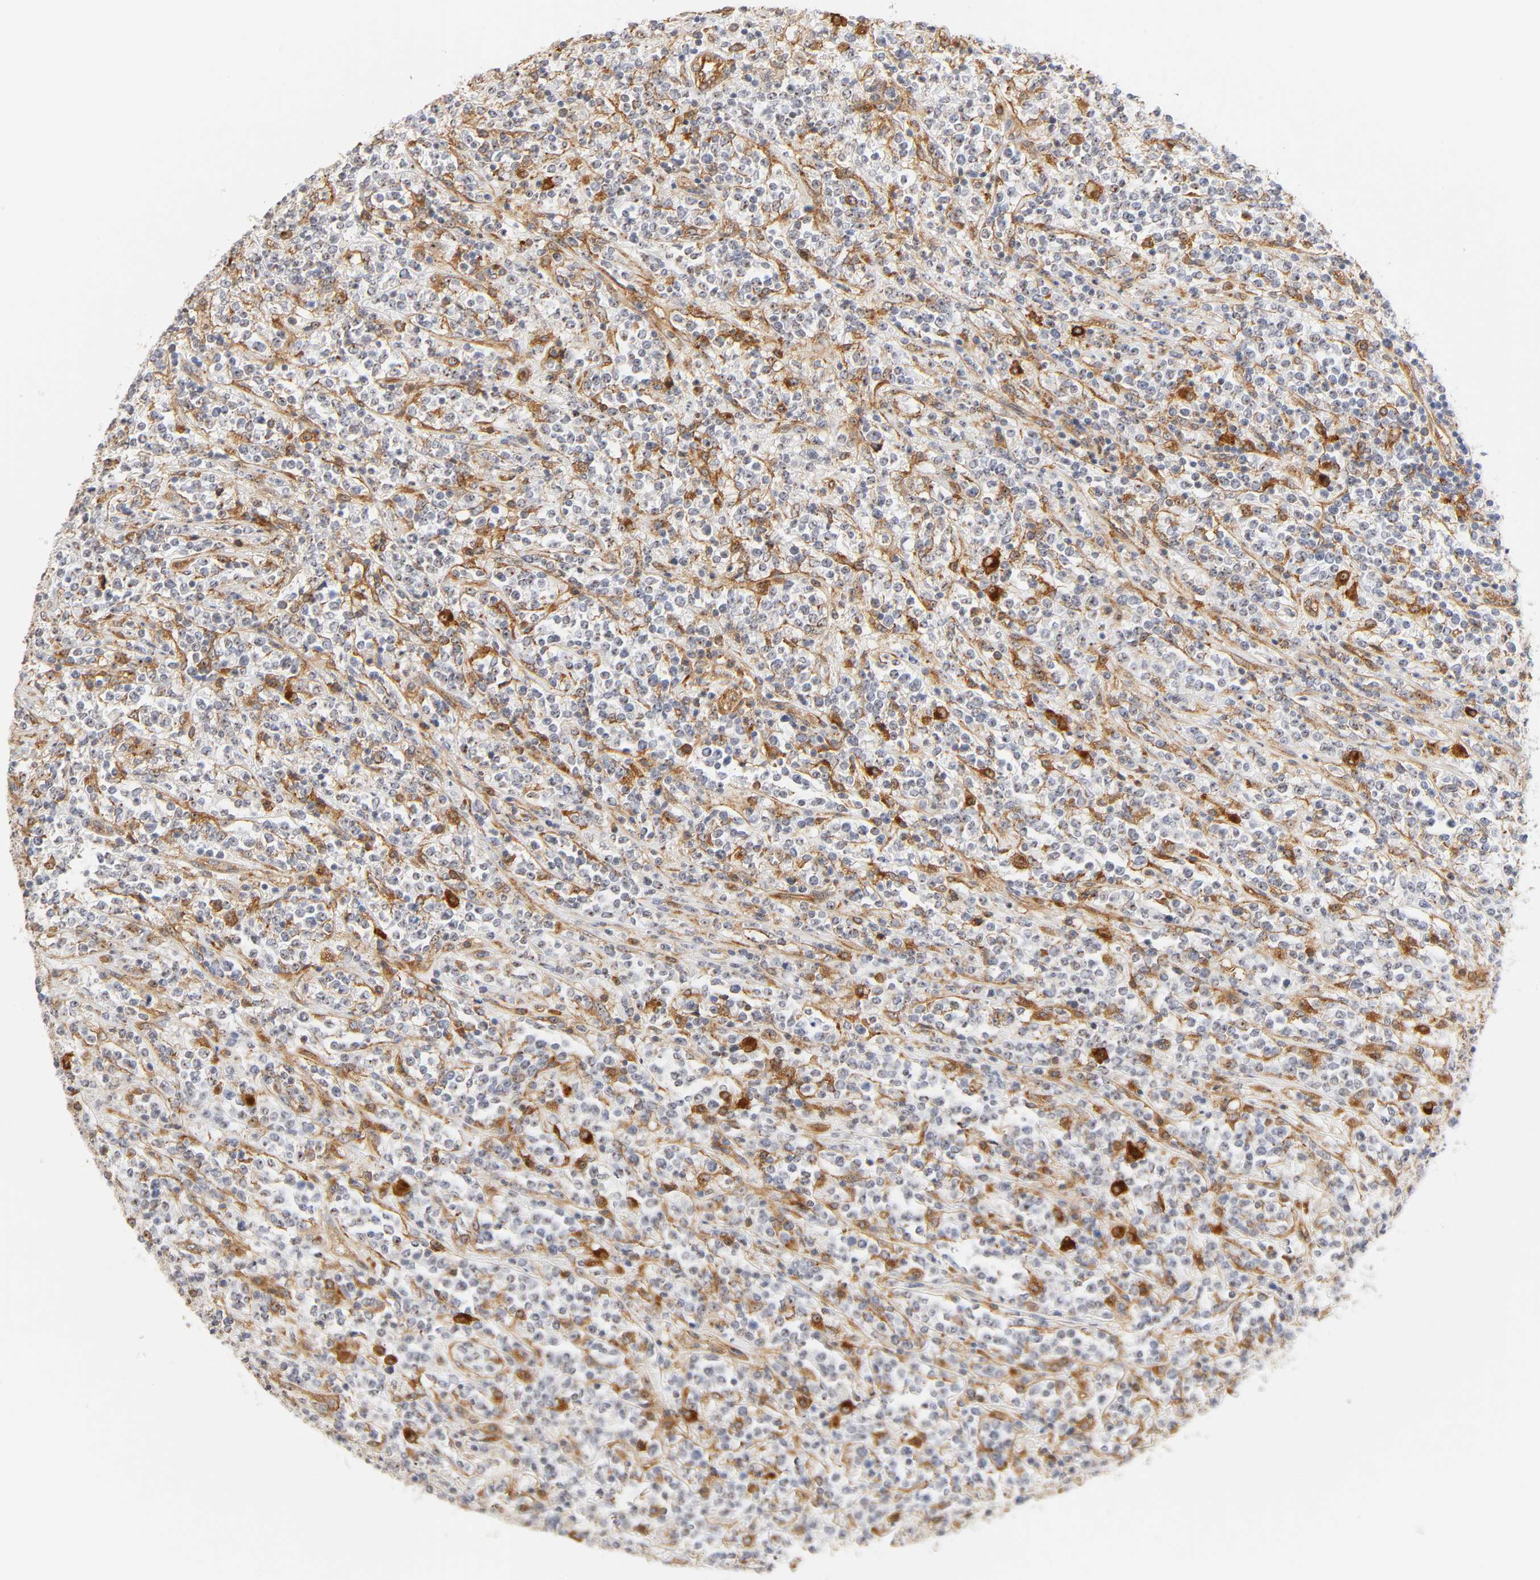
{"staining": {"intensity": "moderate", "quantity": "<25%", "location": "cytoplasmic/membranous"}, "tissue": "lymphoma", "cell_type": "Tumor cells", "image_type": "cancer", "snomed": [{"axis": "morphology", "description": "Malignant lymphoma, non-Hodgkin's type, High grade"}, {"axis": "topography", "description": "Soft tissue"}], "caption": "Immunohistochemical staining of human lymphoma demonstrates moderate cytoplasmic/membranous protein expression in approximately <25% of tumor cells. The staining is performed using DAB (3,3'-diaminobenzidine) brown chromogen to label protein expression. The nuclei are counter-stained blue using hematoxylin.", "gene": "PLD1", "patient": {"sex": "male", "age": 18}}